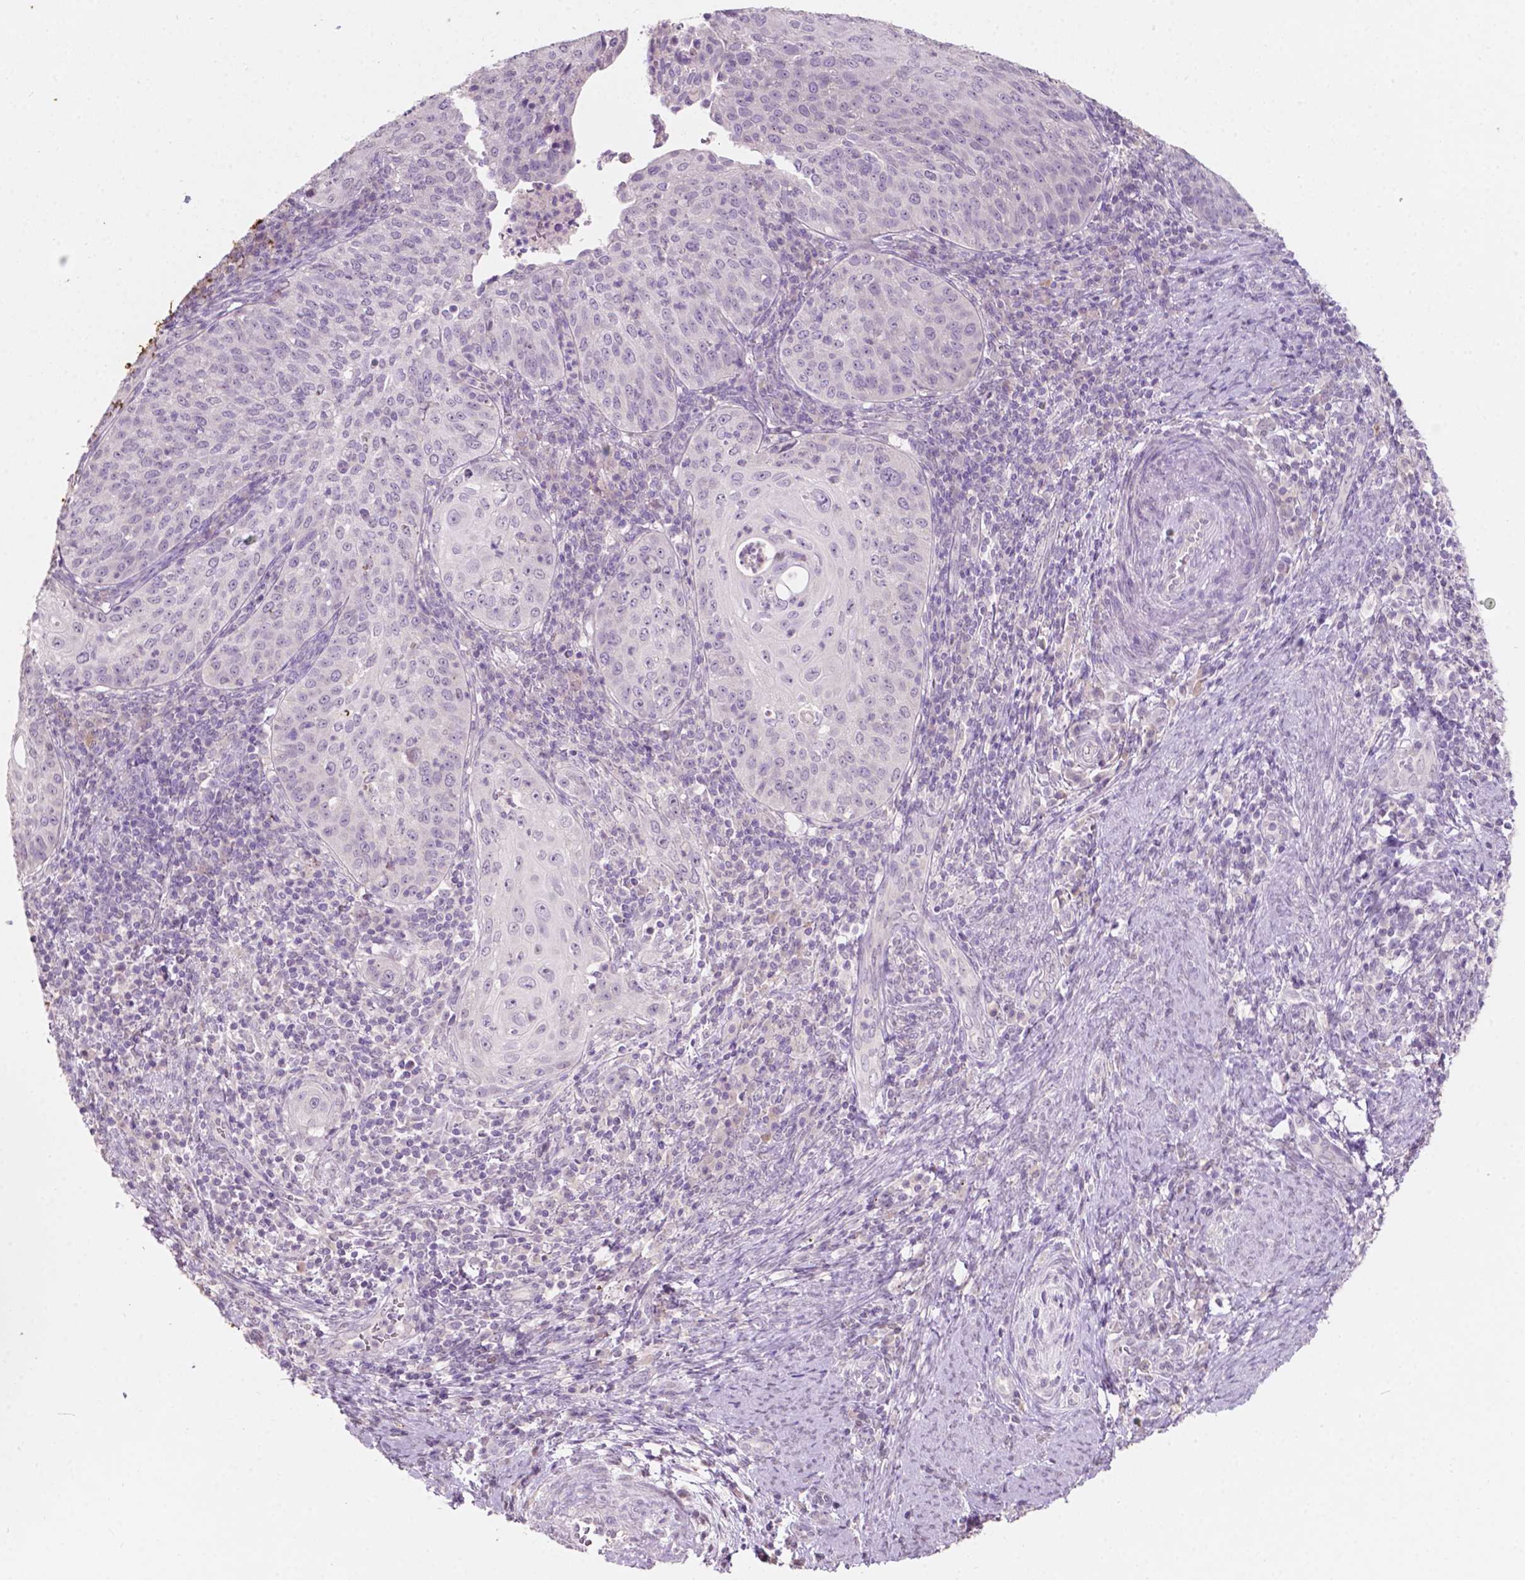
{"staining": {"intensity": "negative", "quantity": "none", "location": "none"}, "tissue": "cervical cancer", "cell_type": "Tumor cells", "image_type": "cancer", "snomed": [{"axis": "morphology", "description": "Squamous cell carcinoma, NOS"}, {"axis": "topography", "description": "Cervix"}], "caption": "A photomicrograph of human cervical cancer (squamous cell carcinoma) is negative for staining in tumor cells. Nuclei are stained in blue.", "gene": "TM6SF2", "patient": {"sex": "female", "age": 30}}